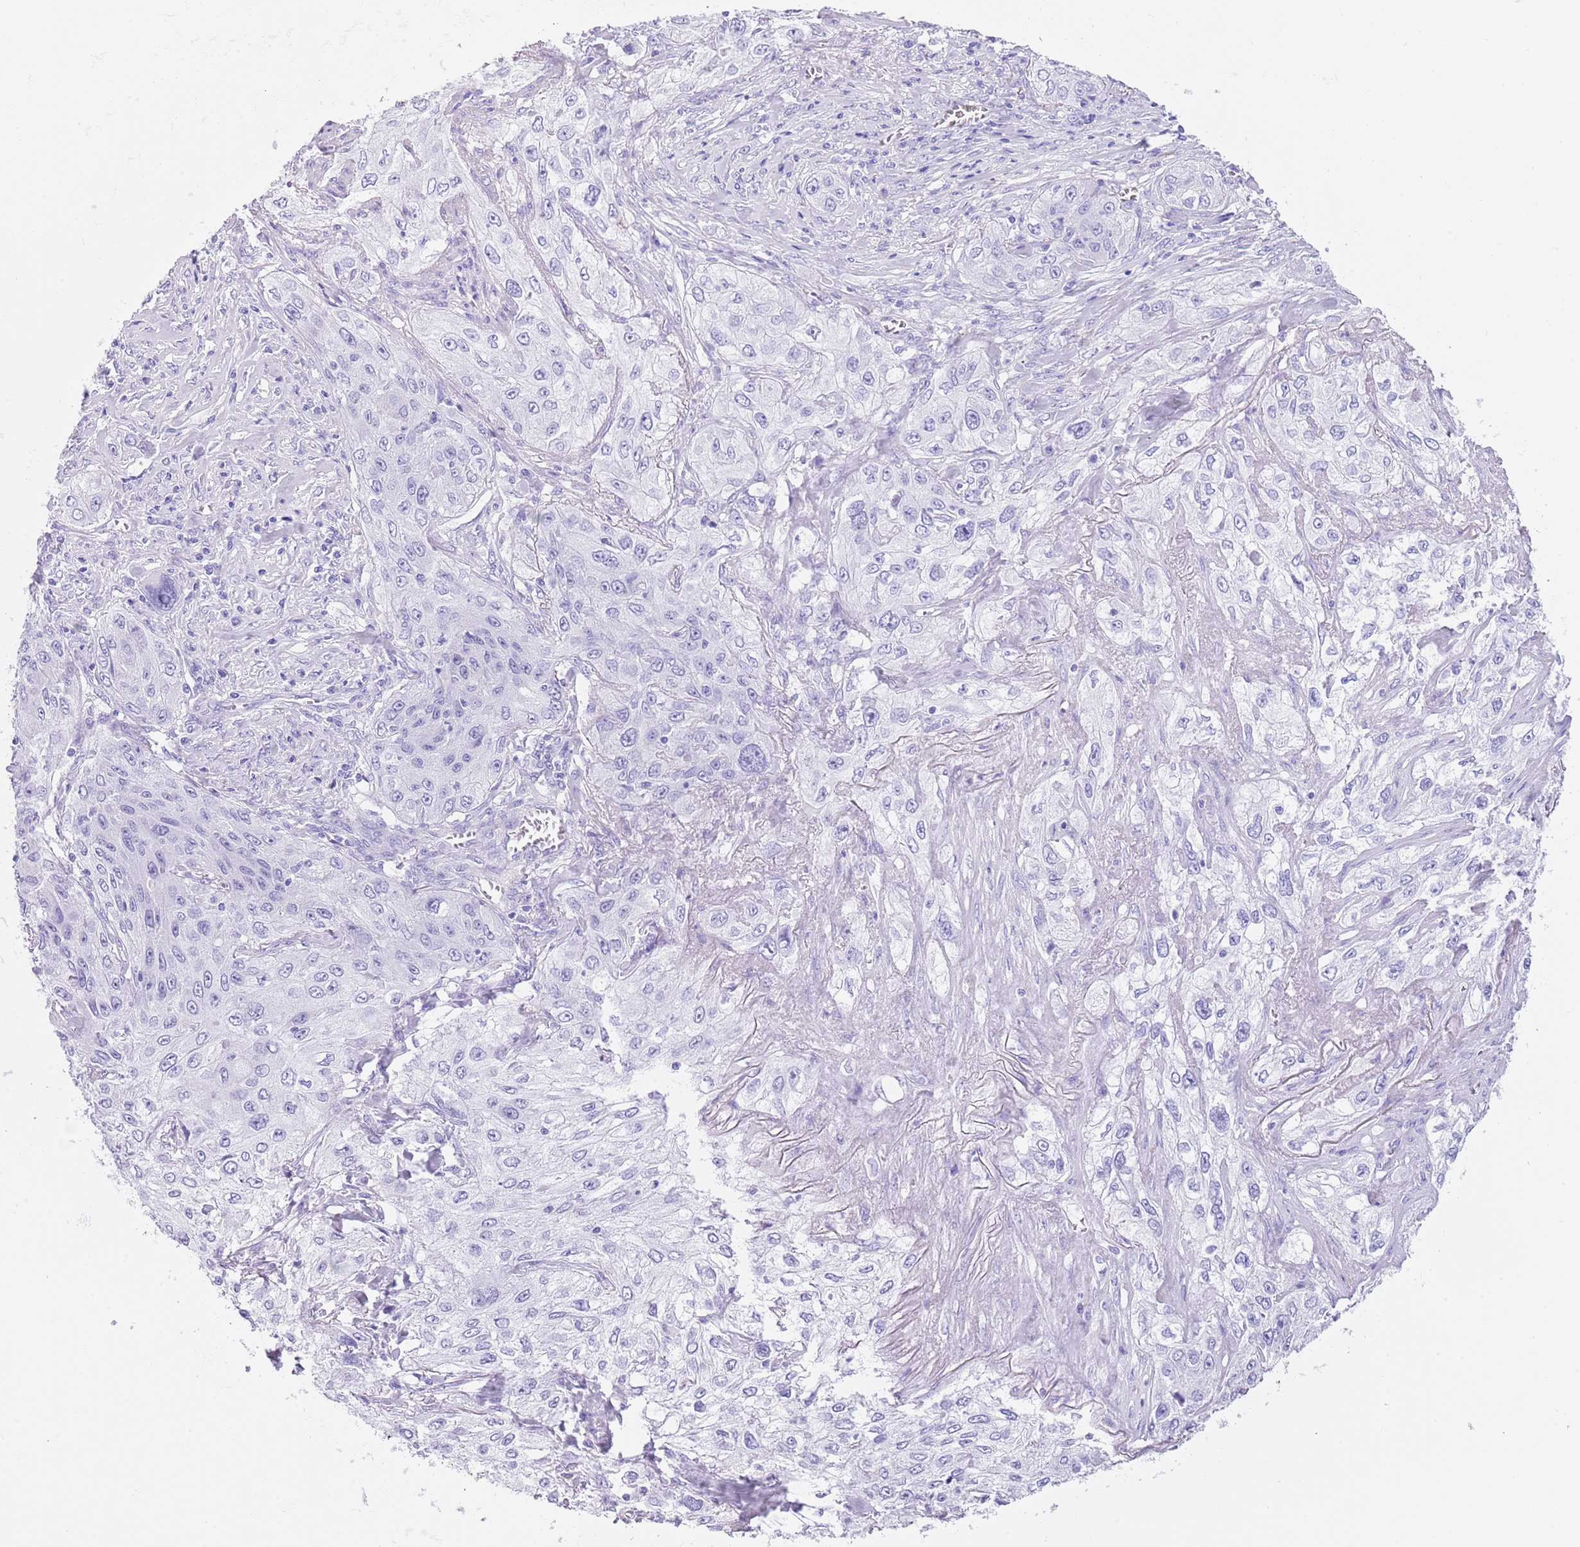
{"staining": {"intensity": "negative", "quantity": "none", "location": "none"}, "tissue": "lung cancer", "cell_type": "Tumor cells", "image_type": "cancer", "snomed": [{"axis": "morphology", "description": "Squamous cell carcinoma, NOS"}, {"axis": "topography", "description": "Lung"}], "caption": "Immunohistochemical staining of human lung cancer displays no significant staining in tumor cells.", "gene": "TMEM185B", "patient": {"sex": "female", "age": 69}}